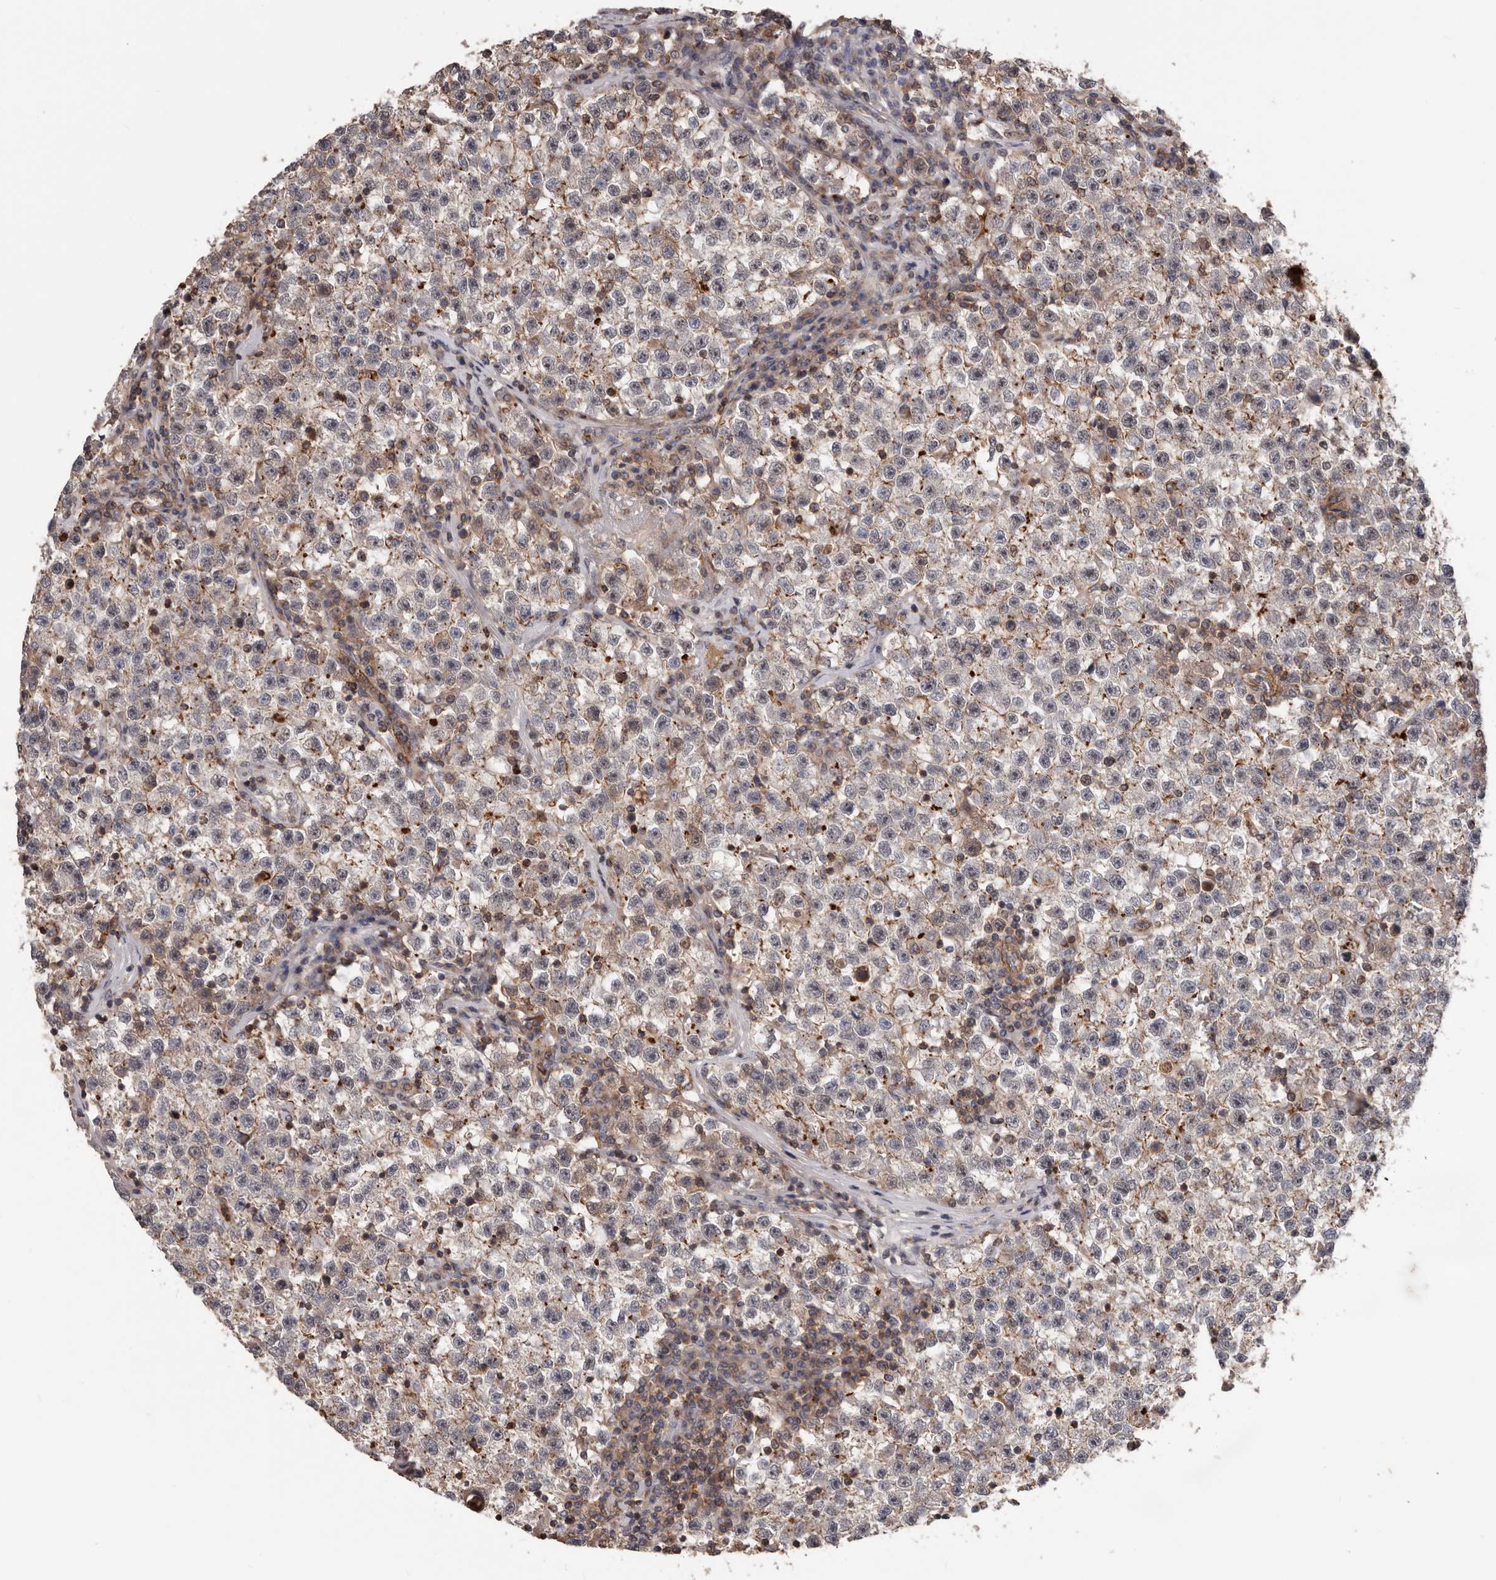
{"staining": {"intensity": "moderate", "quantity": "25%-75%", "location": "cytoplasmic/membranous,nuclear"}, "tissue": "testis cancer", "cell_type": "Tumor cells", "image_type": "cancer", "snomed": [{"axis": "morphology", "description": "Seminoma, NOS"}, {"axis": "topography", "description": "Testis"}], "caption": "There is medium levels of moderate cytoplasmic/membranous and nuclear positivity in tumor cells of seminoma (testis), as demonstrated by immunohistochemical staining (brown color).", "gene": "PNRC2", "patient": {"sex": "male", "age": 22}}